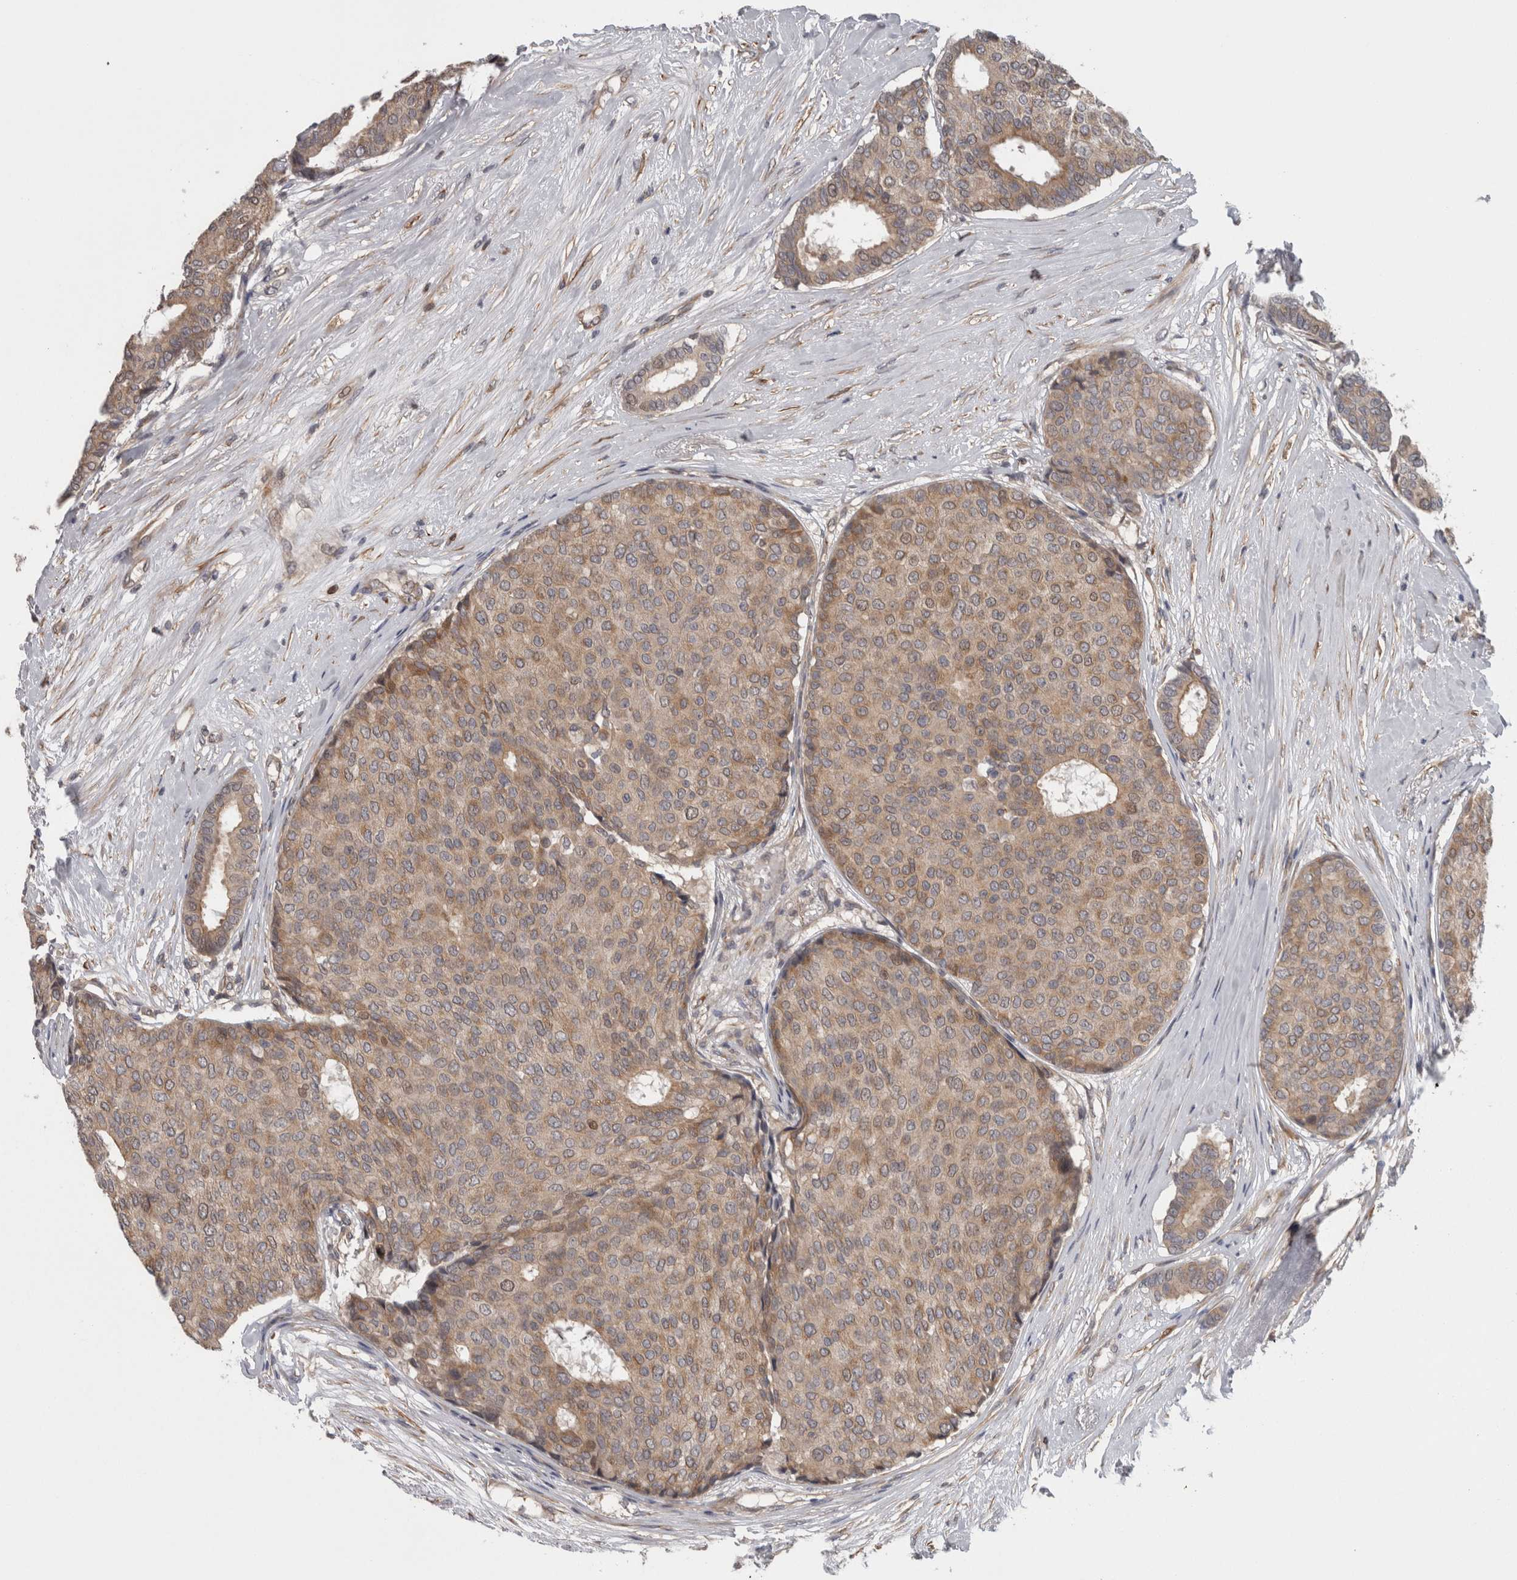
{"staining": {"intensity": "moderate", "quantity": "25%-75%", "location": "cytoplasmic/membranous"}, "tissue": "breast cancer", "cell_type": "Tumor cells", "image_type": "cancer", "snomed": [{"axis": "morphology", "description": "Duct carcinoma"}, {"axis": "topography", "description": "Breast"}], "caption": "This micrograph displays infiltrating ductal carcinoma (breast) stained with immunohistochemistry to label a protein in brown. The cytoplasmic/membranous of tumor cells show moderate positivity for the protein. Nuclei are counter-stained blue.", "gene": "RMDN1", "patient": {"sex": "female", "age": 75}}